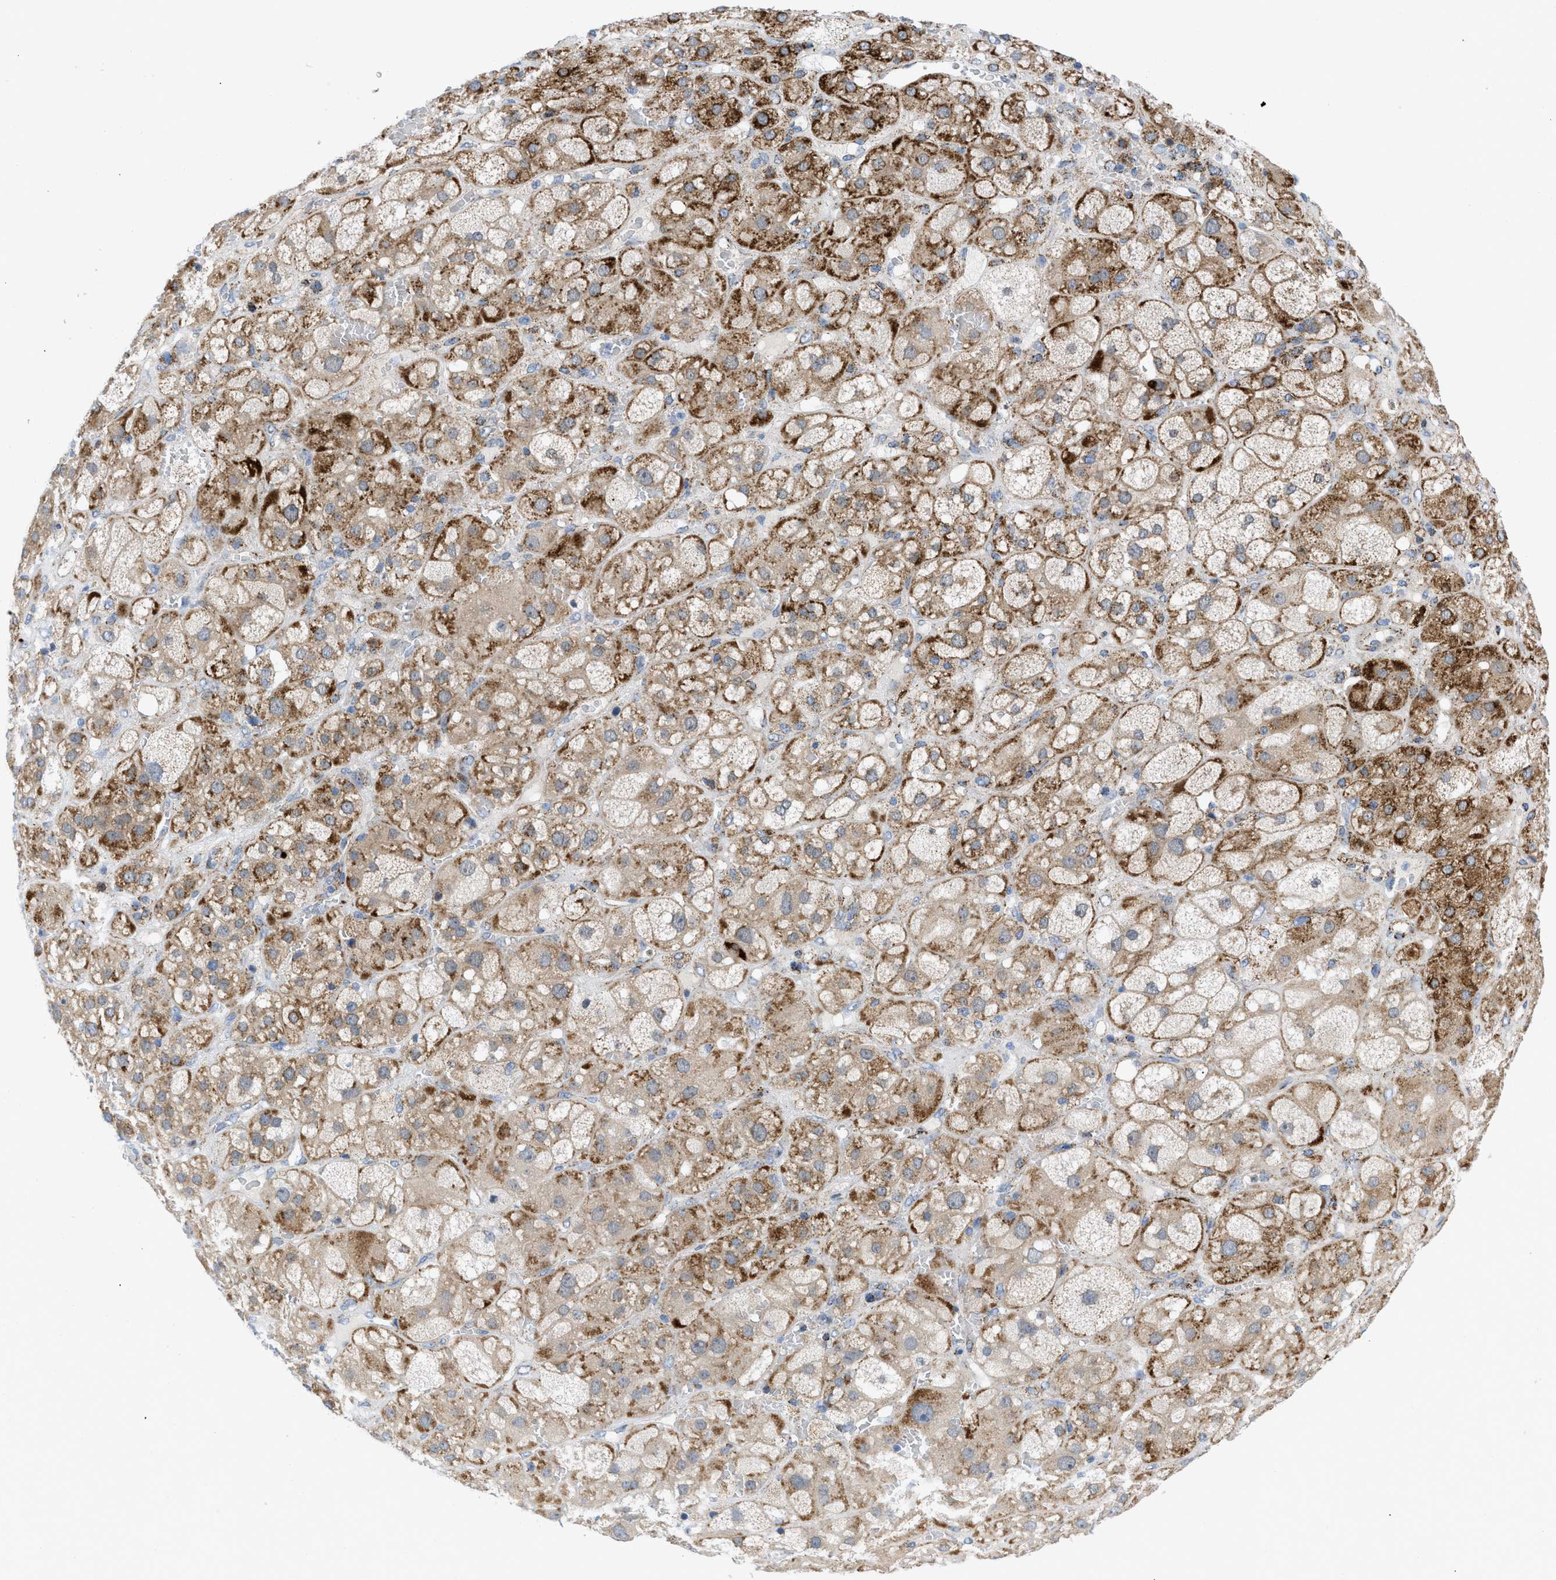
{"staining": {"intensity": "moderate", "quantity": ">75%", "location": "cytoplasmic/membranous"}, "tissue": "adrenal gland", "cell_type": "Glandular cells", "image_type": "normal", "snomed": [{"axis": "morphology", "description": "Normal tissue, NOS"}, {"axis": "topography", "description": "Adrenal gland"}], "caption": "IHC (DAB (3,3'-diaminobenzidine)) staining of unremarkable human adrenal gland shows moderate cytoplasmic/membranous protein positivity in about >75% of glandular cells.", "gene": "RBBP9", "patient": {"sex": "female", "age": 47}}